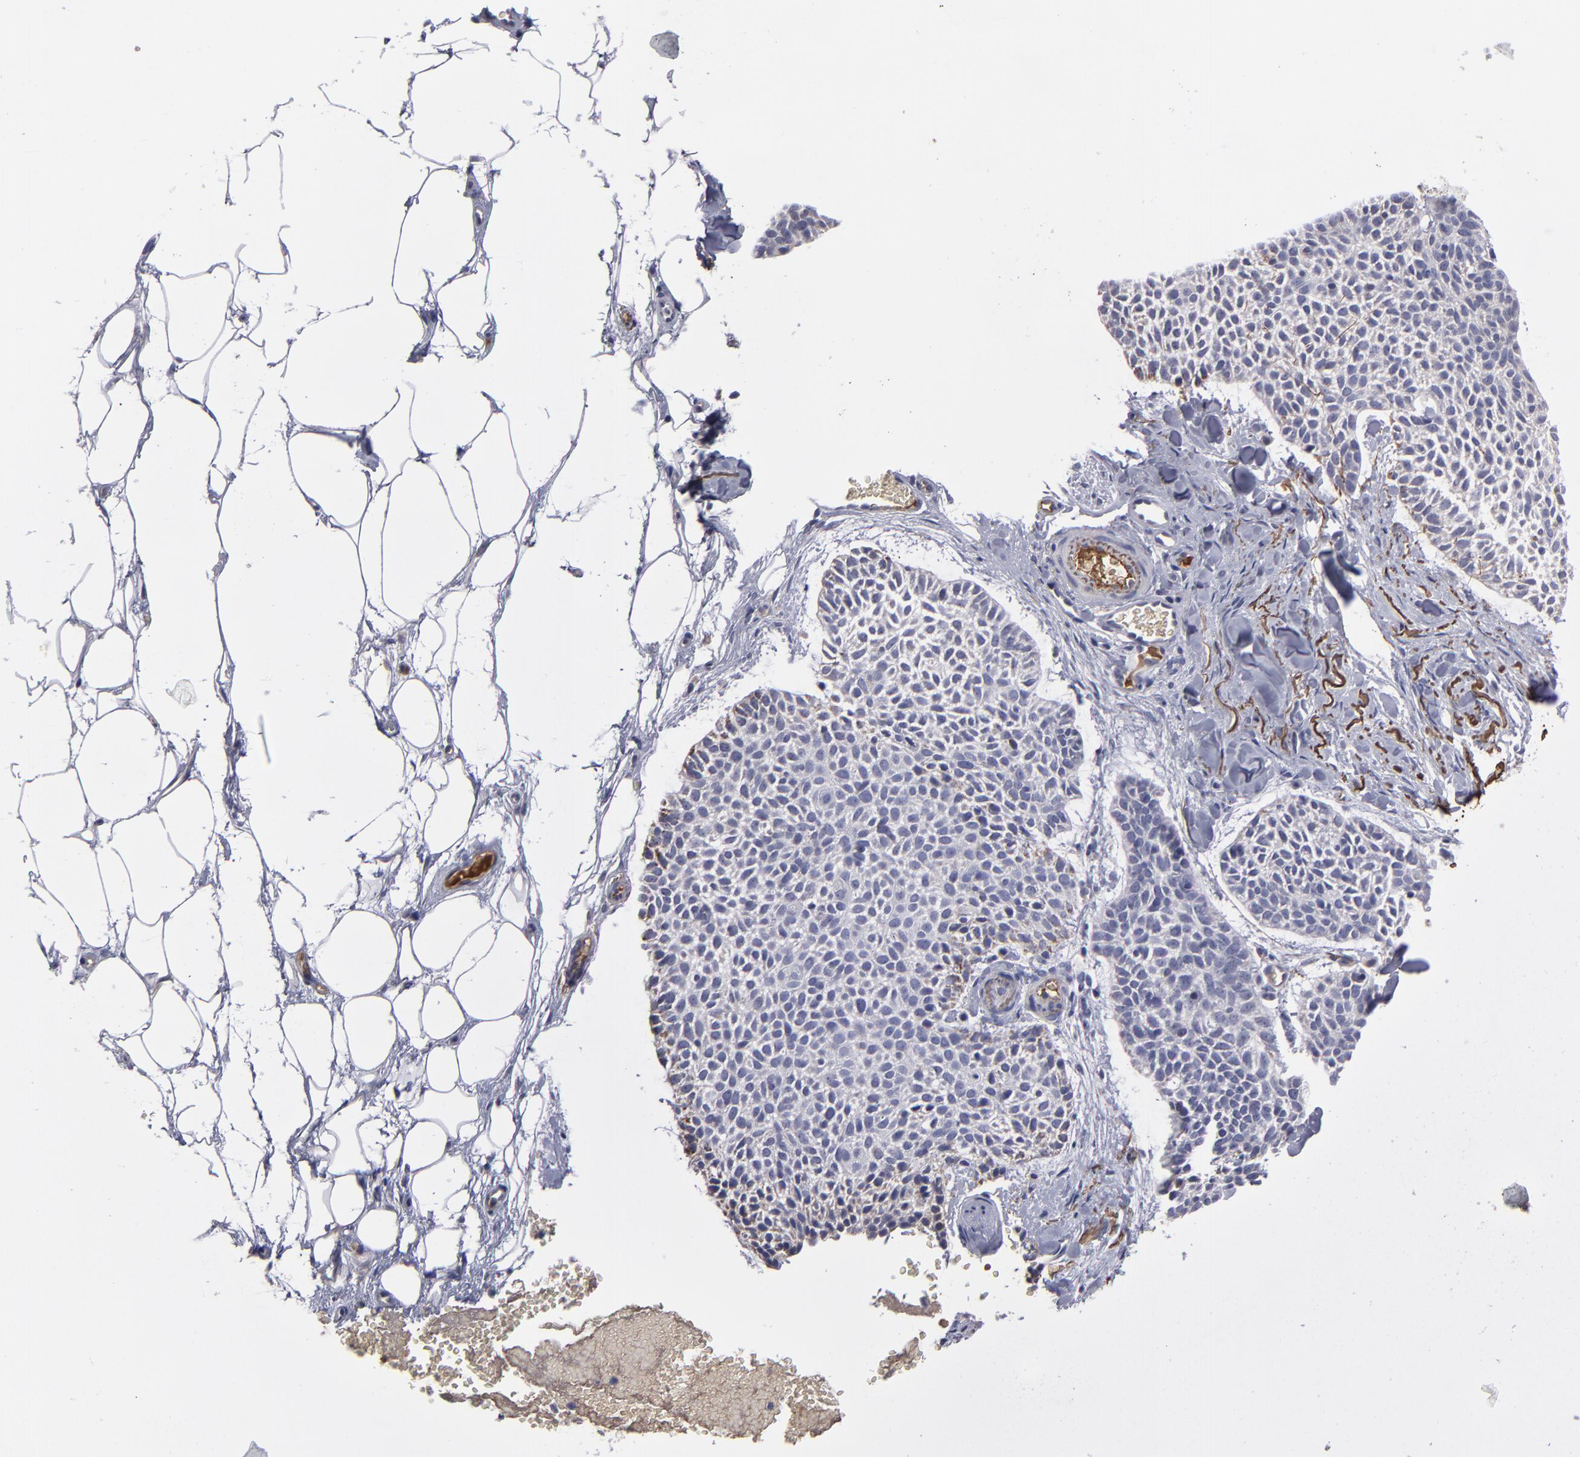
{"staining": {"intensity": "negative", "quantity": "none", "location": "none"}, "tissue": "skin cancer", "cell_type": "Tumor cells", "image_type": "cancer", "snomed": [{"axis": "morphology", "description": "Normal tissue, NOS"}, {"axis": "morphology", "description": "Basal cell carcinoma"}, {"axis": "topography", "description": "Skin"}], "caption": "The micrograph exhibits no significant positivity in tumor cells of skin cancer.", "gene": "ITIH4", "patient": {"sex": "female", "age": 70}}